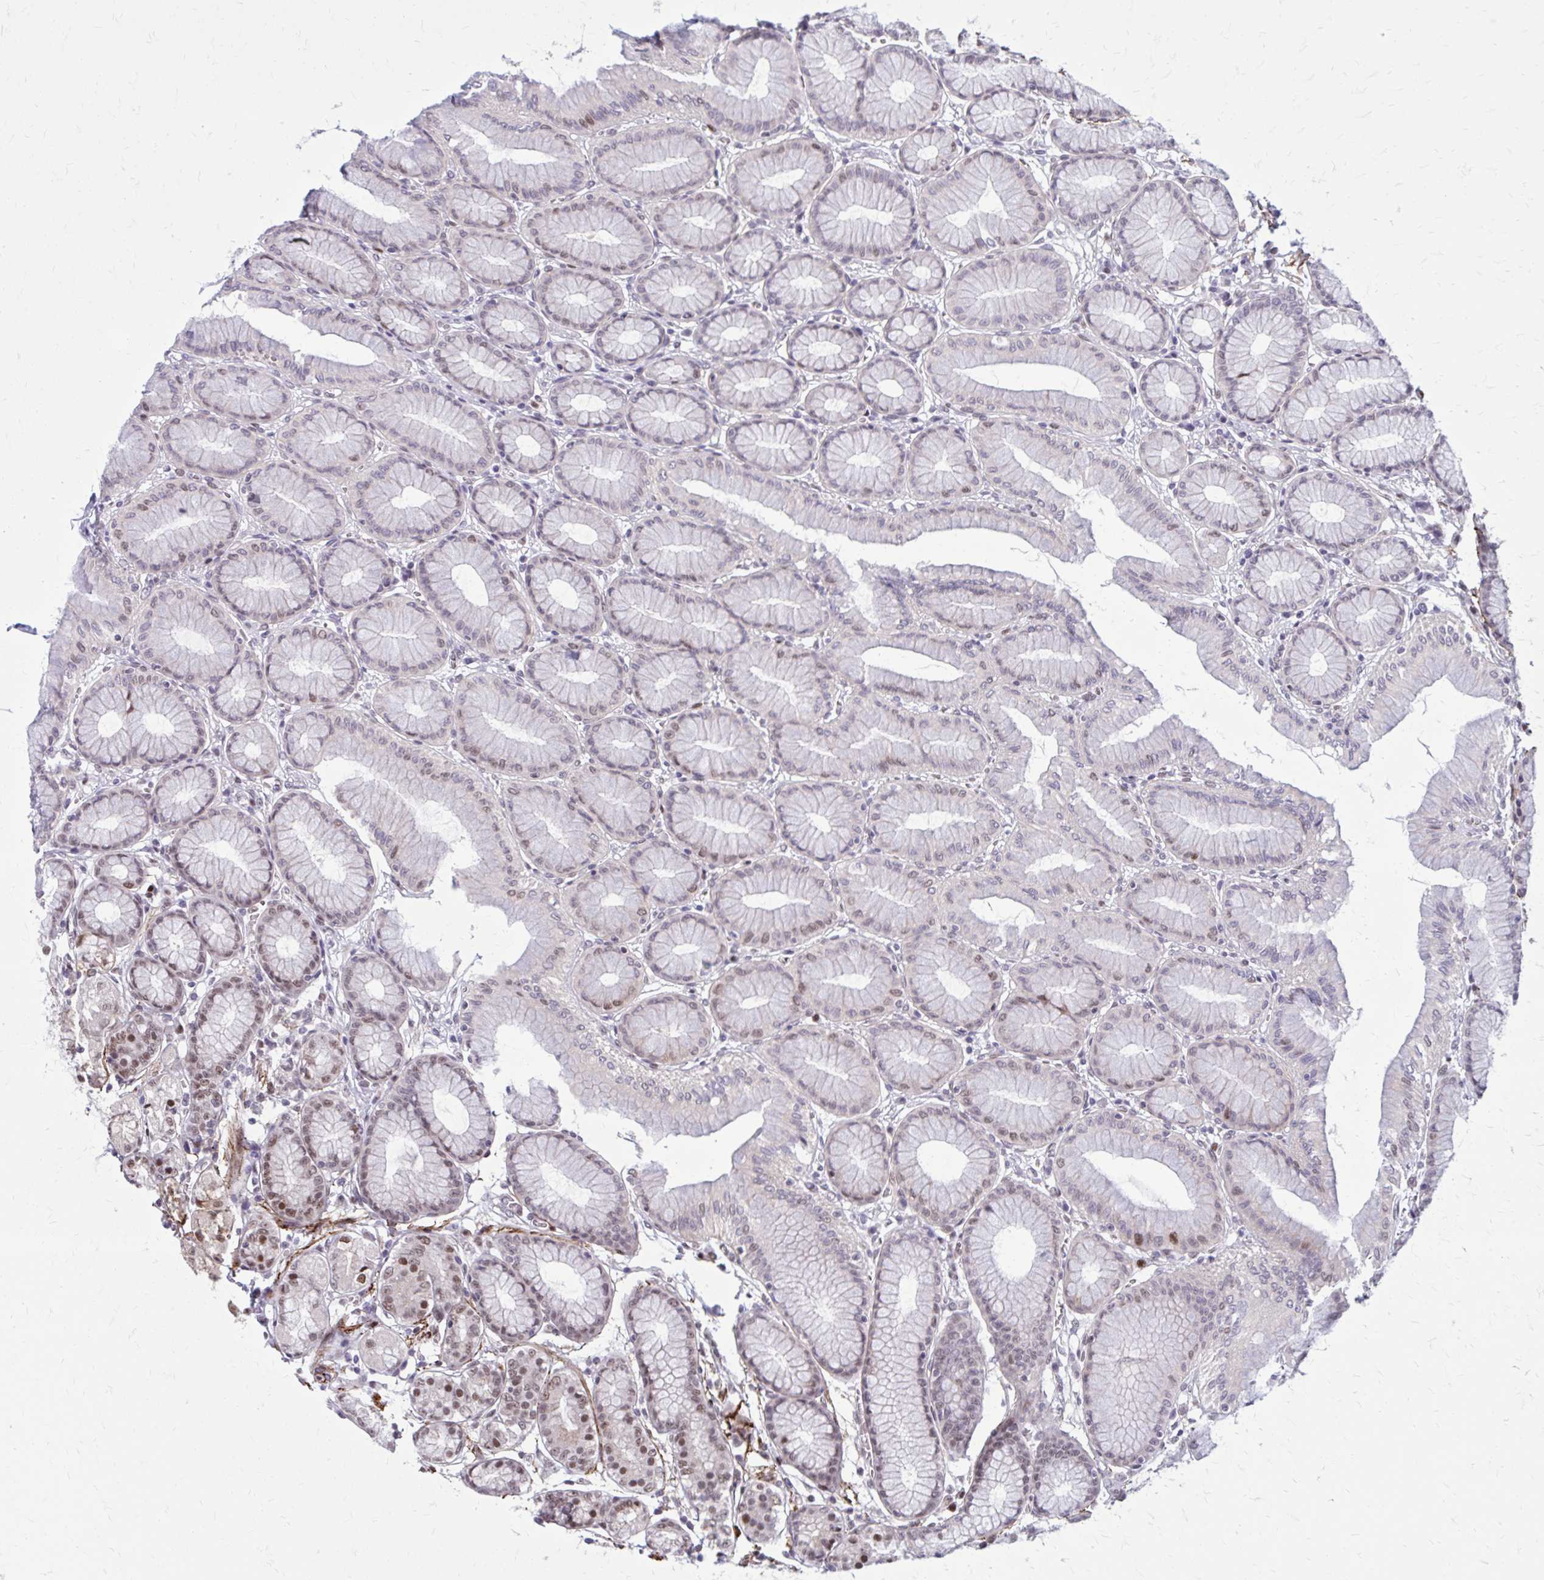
{"staining": {"intensity": "moderate", "quantity": "25%-75%", "location": "cytoplasmic/membranous,nuclear"}, "tissue": "stomach", "cell_type": "Glandular cells", "image_type": "normal", "snomed": [{"axis": "morphology", "description": "Normal tissue, NOS"}, {"axis": "topography", "description": "Stomach"}, {"axis": "topography", "description": "Stomach, lower"}], "caption": "Approximately 25%-75% of glandular cells in normal human stomach exhibit moderate cytoplasmic/membranous,nuclear protein expression as visualized by brown immunohistochemical staining.", "gene": "PSME4", "patient": {"sex": "male", "age": 76}}